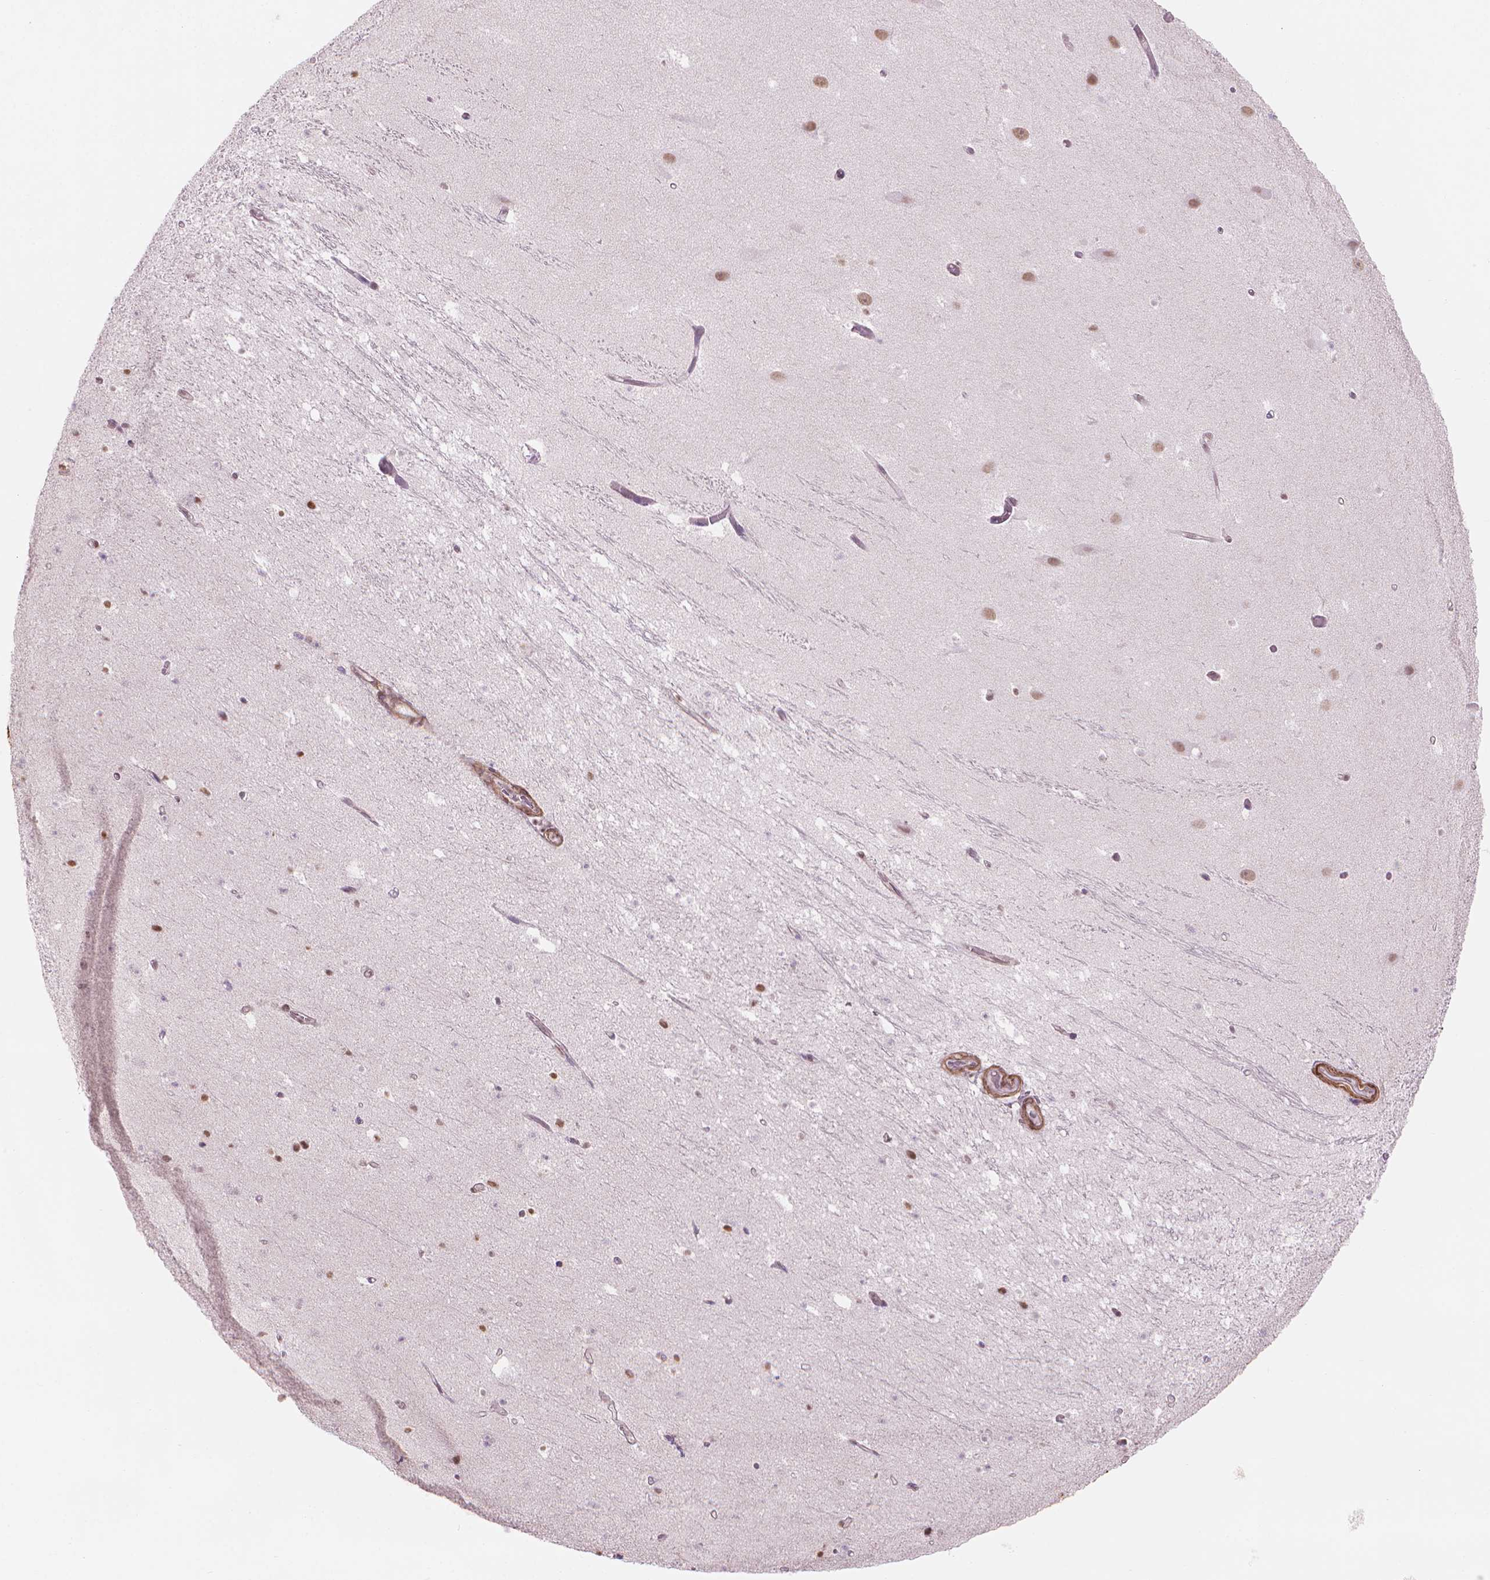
{"staining": {"intensity": "moderate", "quantity": "<25%", "location": "nuclear"}, "tissue": "hippocampus", "cell_type": "Glial cells", "image_type": "normal", "snomed": [{"axis": "morphology", "description": "Normal tissue, NOS"}, {"axis": "topography", "description": "Hippocampus"}], "caption": "A high-resolution image shows immunohistochemistry staining of unremarkable hippocampus, which exhibits moderate nuclear staining in about <25% of glial cells.", "gene": "HOXD4", "patient": {"sex": "male", "age": 26}}